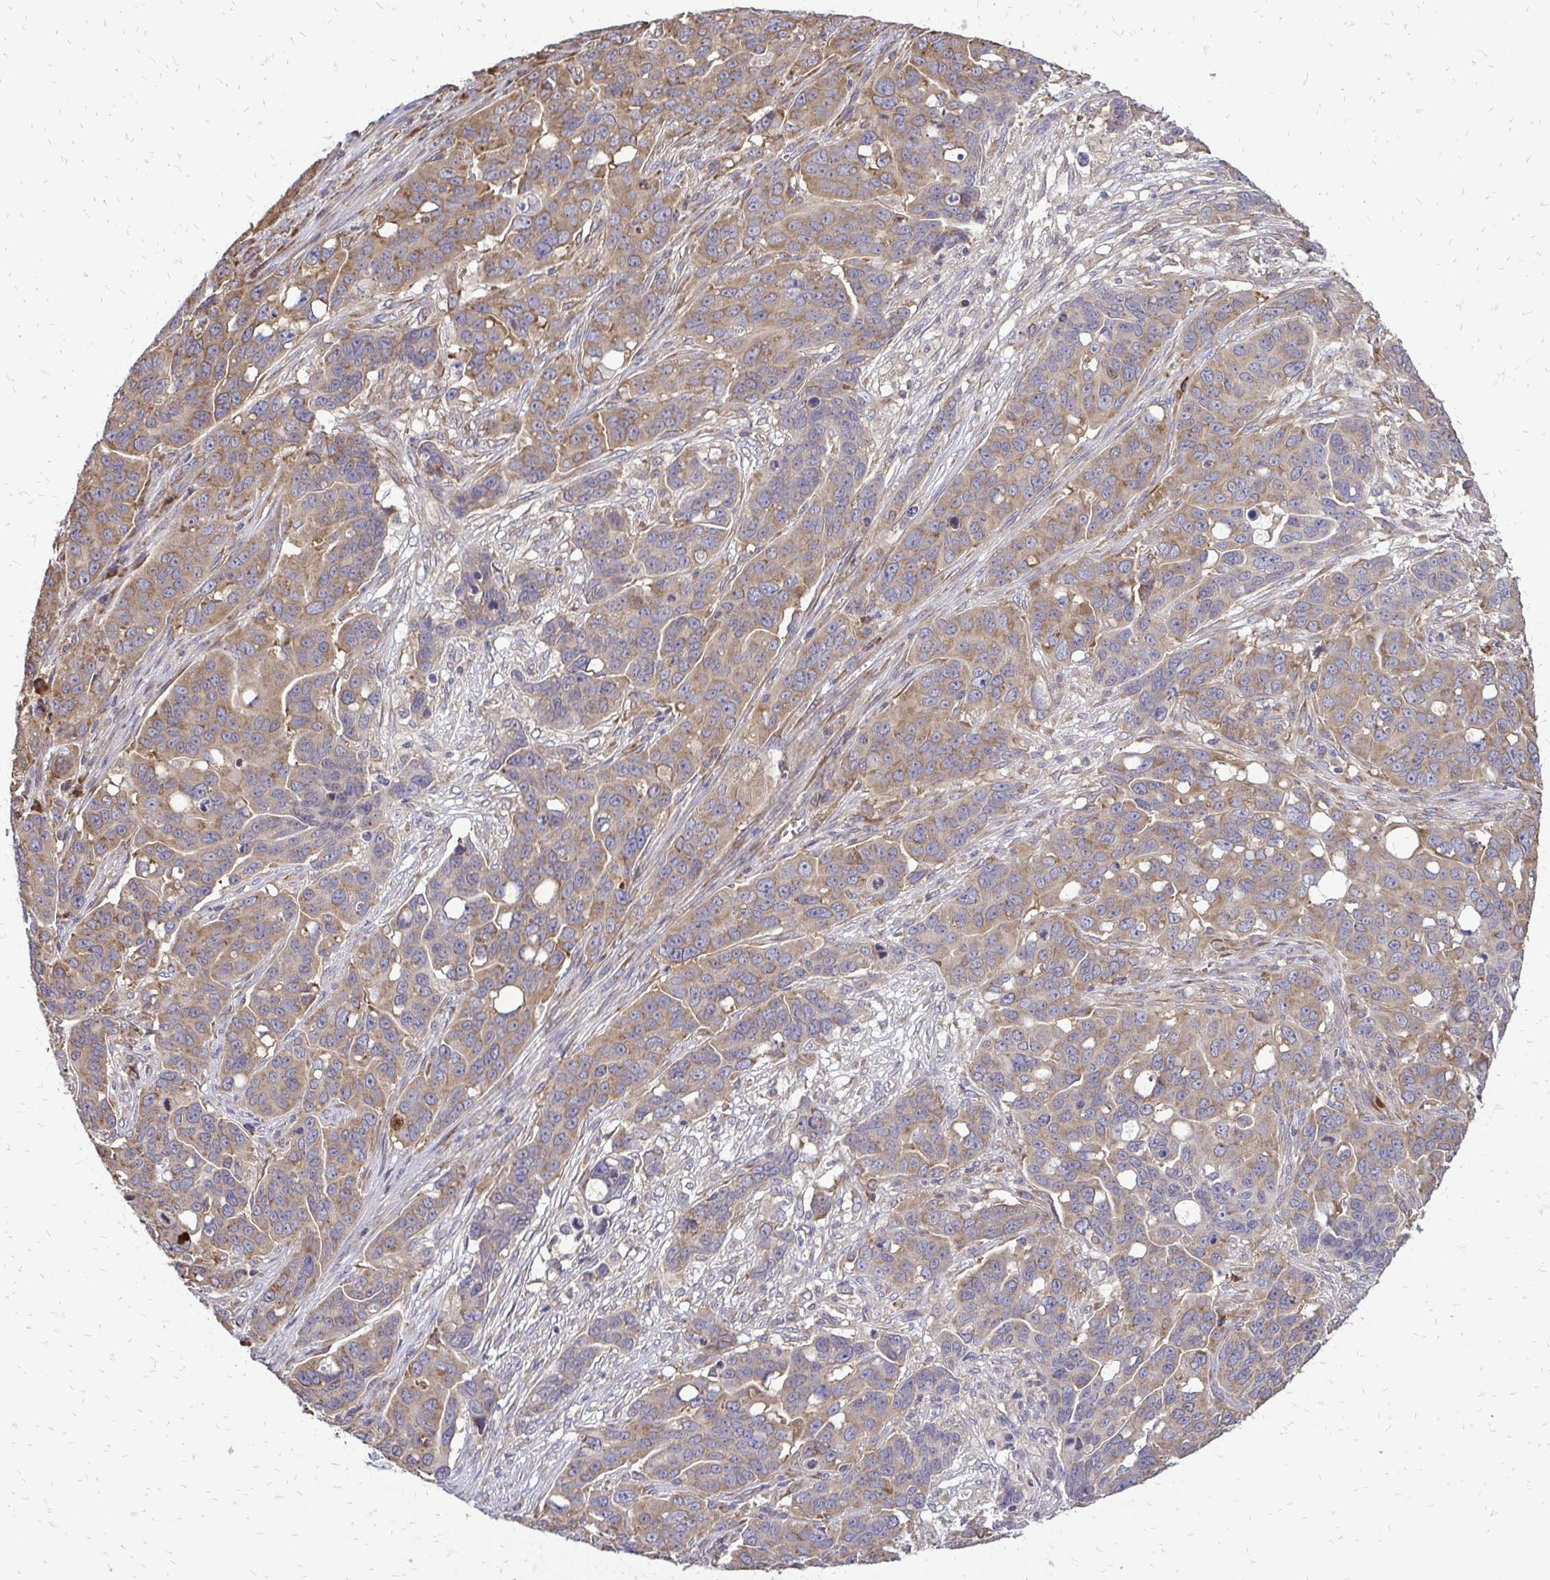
{"staining": {"intensity": "moderate", "quantity": "25%-75%", "location": "cytoplasmic/membranous"}, "tissue": "ovarian cancer", "cell_type": "Tumor cells", "image_type": "cancer", "snomed": [{"axis": "morphology", "description": "Carcinoma, endometroid"}, {"axis": "topography", "description": "Ovary"}], "caption": "Immunohistochemical staining of human ovarian cancer (endometroid carcinoma) shows moderate cytoplasmic/membranous protein positivity in approximately 25%-75% of tumor cells.", "gene": "RPS3", "patient": {"sex": "female", "age": 78}}